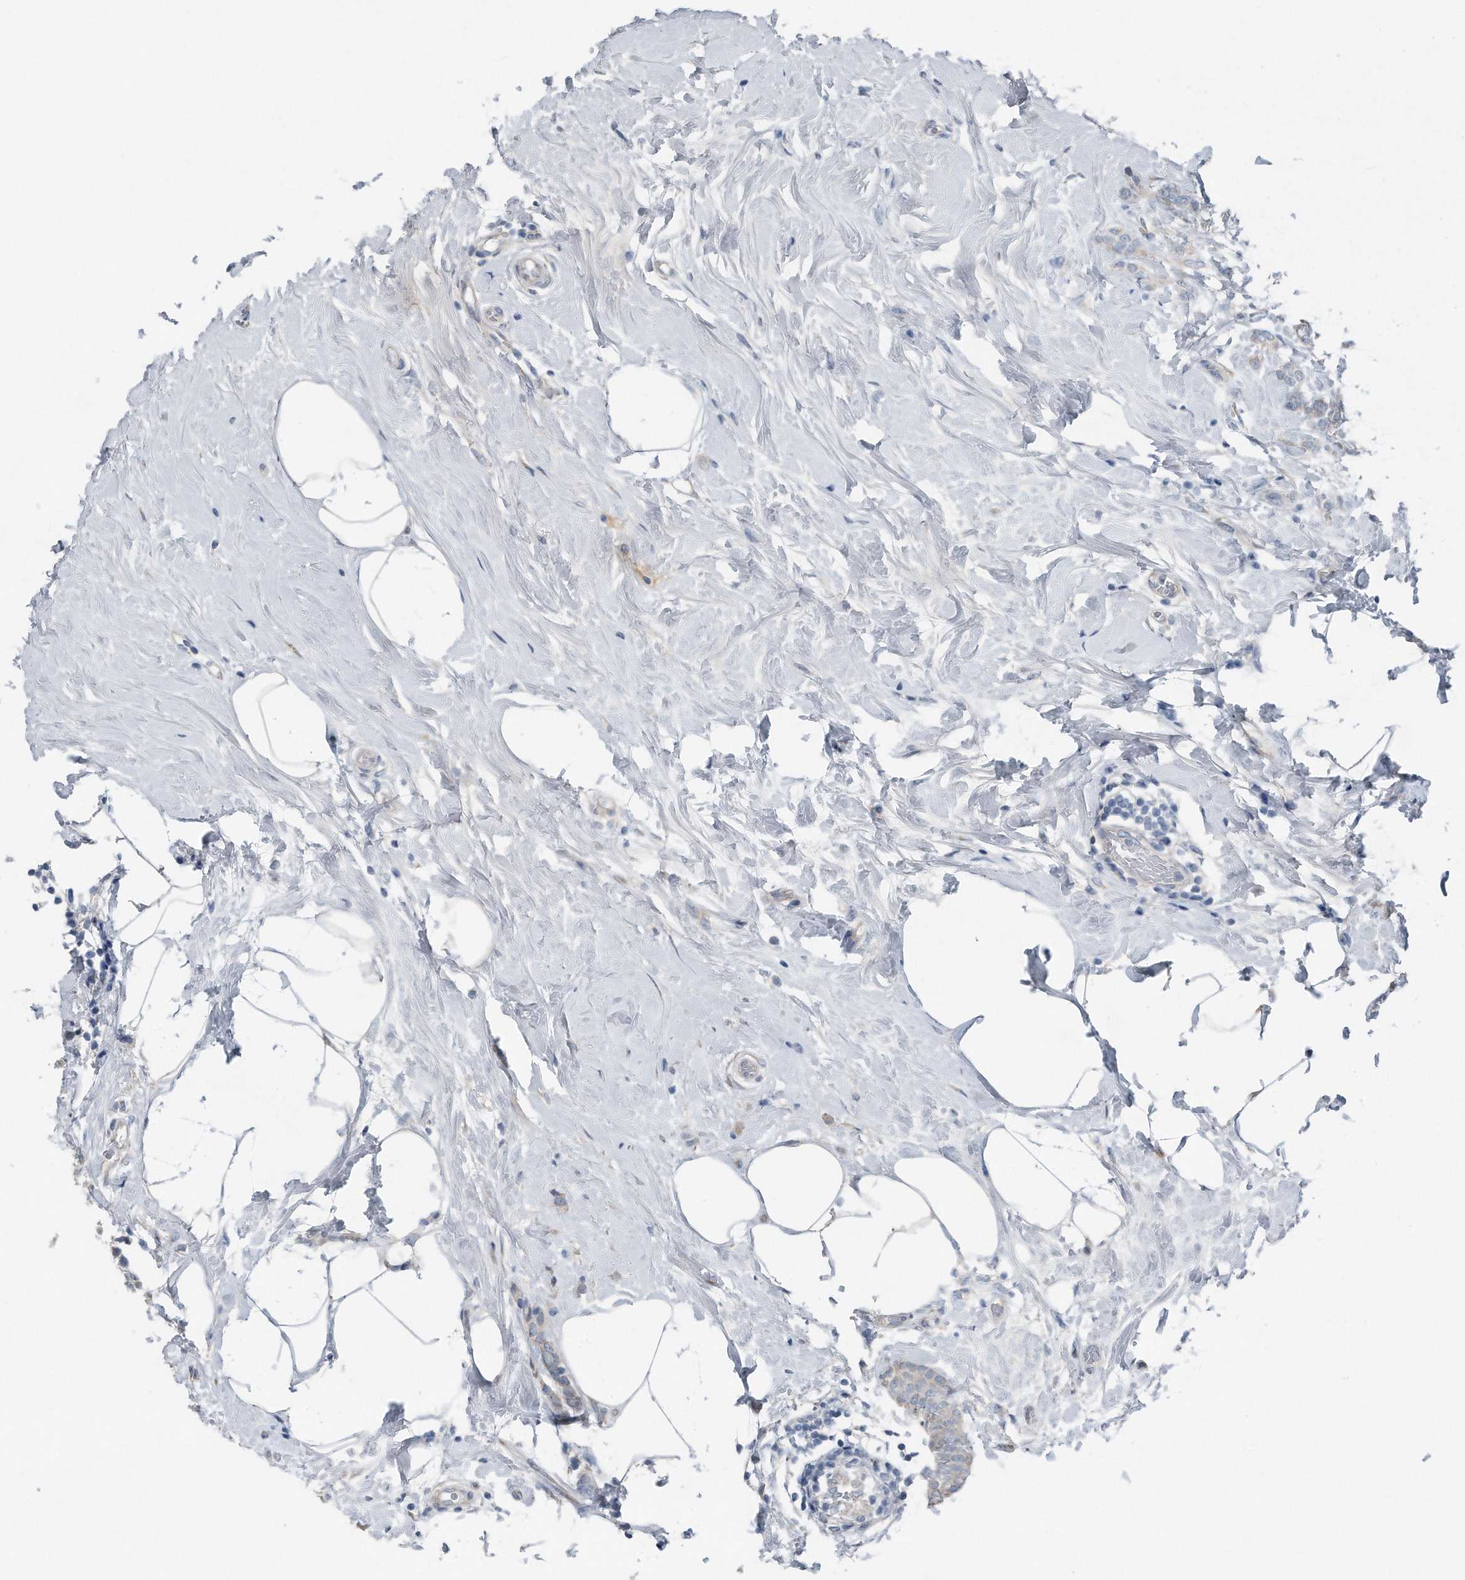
{"staining": {"intensity": "weak", "quantity": "<25%", "location": "cytoplasmic/membranous"}, "tissue": "breast cancer", "cell_type": "Tumor cells", "image_type": "cancer", "snomed": [{"axis": "morphology", "description": "Lobular carcinoma, in situ"}, {"axis": "morphology", "description": "Lobular carcinoma"}, {"axis": "topography", "description": "Breast"}], "caption": "IHC histopathology image of neoplastic tissue: human breast lobular carcinoma stained with DAB exhibits no significant protein expression in tumor cells. (DAB IHC with hematoxylin counter stain).", "gene": "YRDC", "patient": {"sex": "female", "age": 41}}